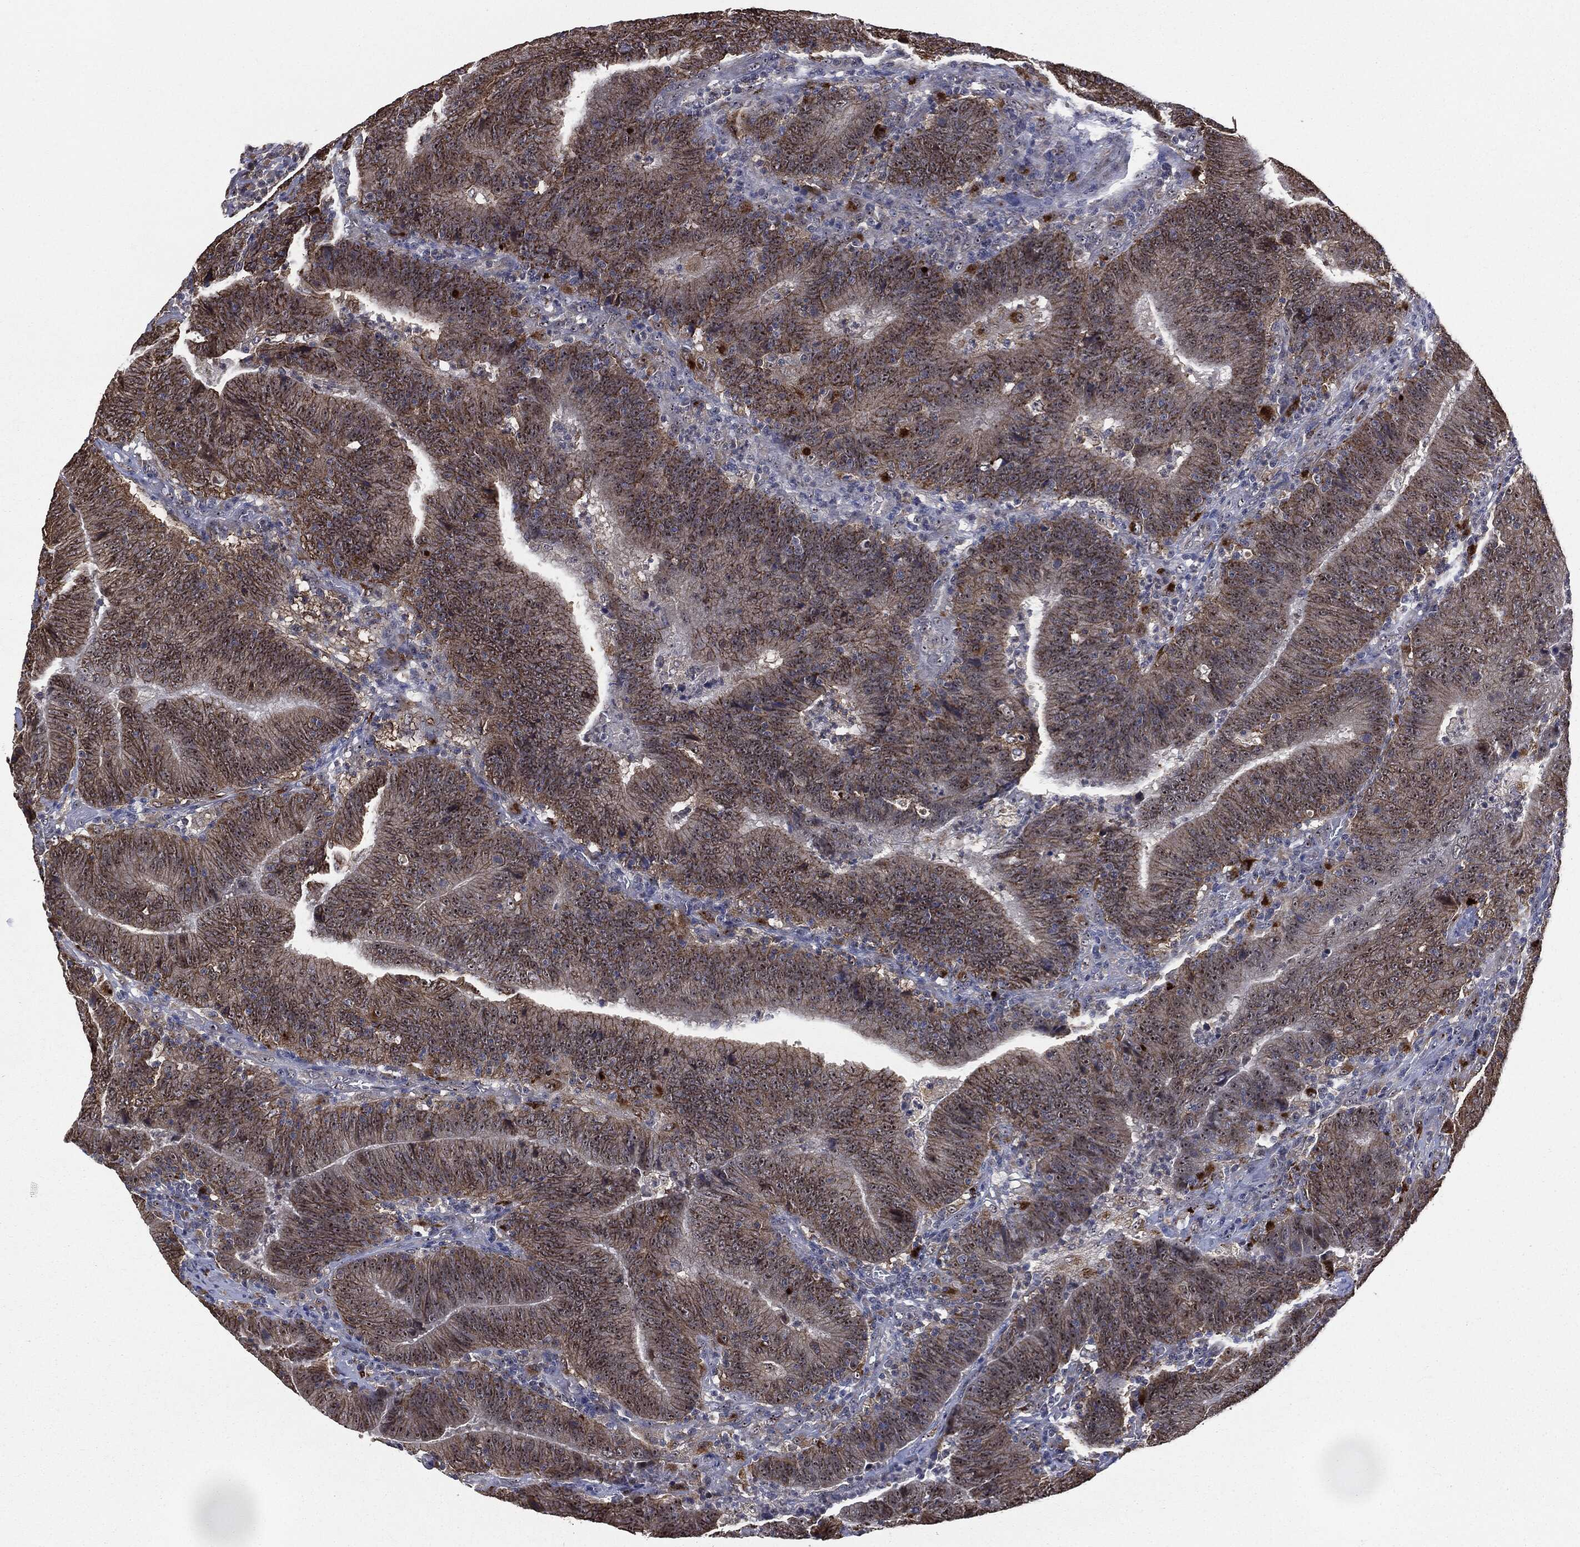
{"staining": {"intensity": "moderate", "quantity": "25%-75%", "location": "cytoplasmic/membranous,nuclear"}, "tissue": "colorectal cancer", "cell_type": "Tumor cells", "image_type": "cancer", "snomed": [{"axis": "morphology", "description": "Adenocarcinoma, NOS"}, {"axis": "topography", "description": "Colon"}], "caption": "A photomicrograph showing moderate cytoplasmic/membranous and nuclear positivity in about 25%-75% of tumor cells in colorectal cancer, as visualized by brown immunohistochemical staining.", "gene": "TRMT1L", "patient": {"sex": "female", "age": 75}}